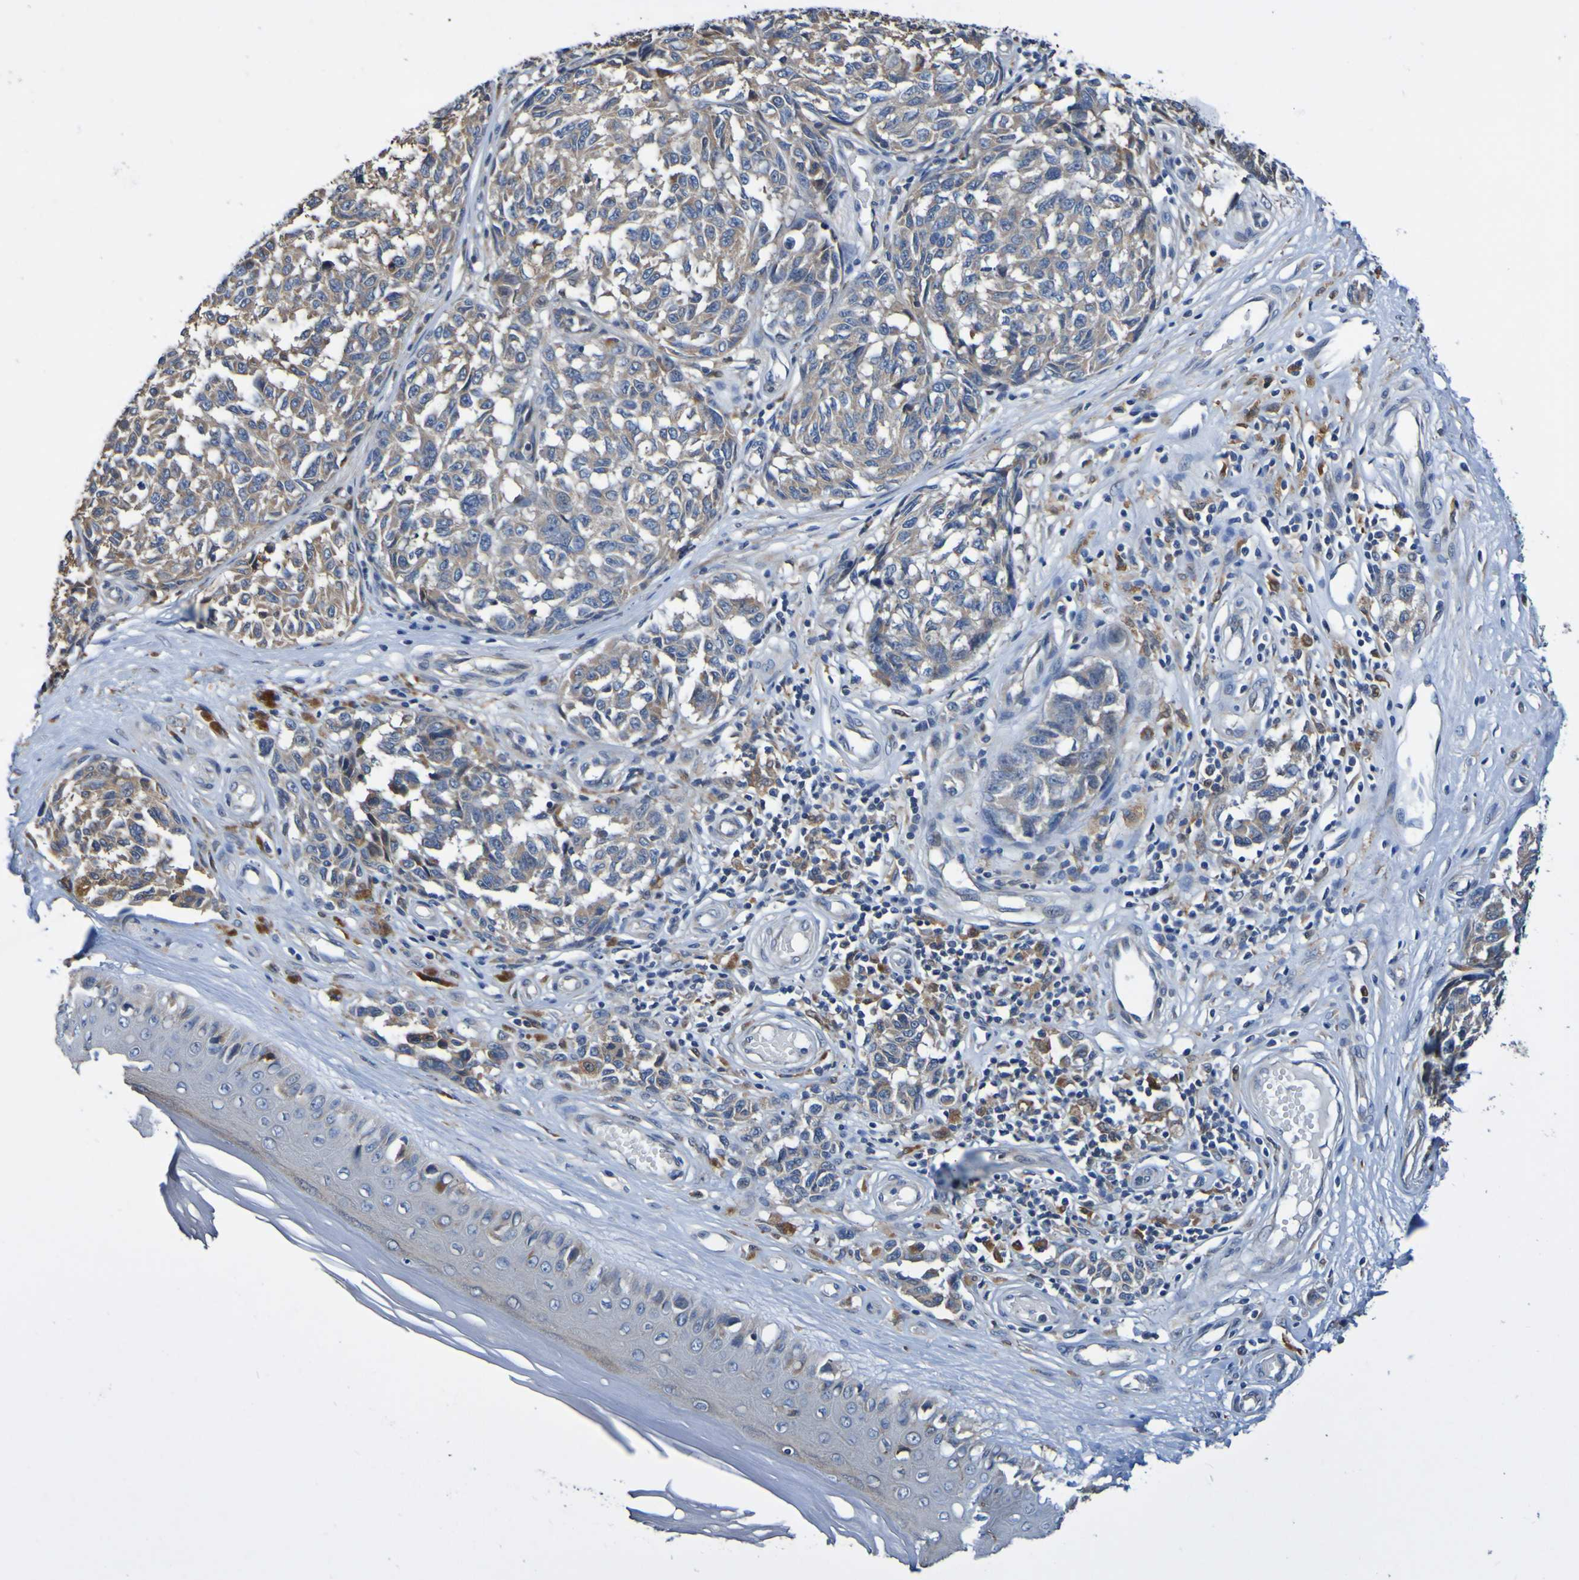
{"staining": {"intensity": "moderate", "quantity": "25%-75%", "location": "cytoplasmic/membranous"}, "tissue": "melanoma", "cell_type": "Tumor cells", "image_type": "cancer", "snomed": [{"axis": "morphology", "description": "Malignant melanoma, NOS"}, {"axis": "topography", "description": "Skin"}], "caption": "A micrograph of malignant melanoma stained for a protein exhibits moderate cytoplasmic/membranous brown staining in tumor cells. The protein of interest is shown in brown color, while the nuclei are stained blue.", "gene": "METAP2", "patient": {"sex": "female", "age": 64}}